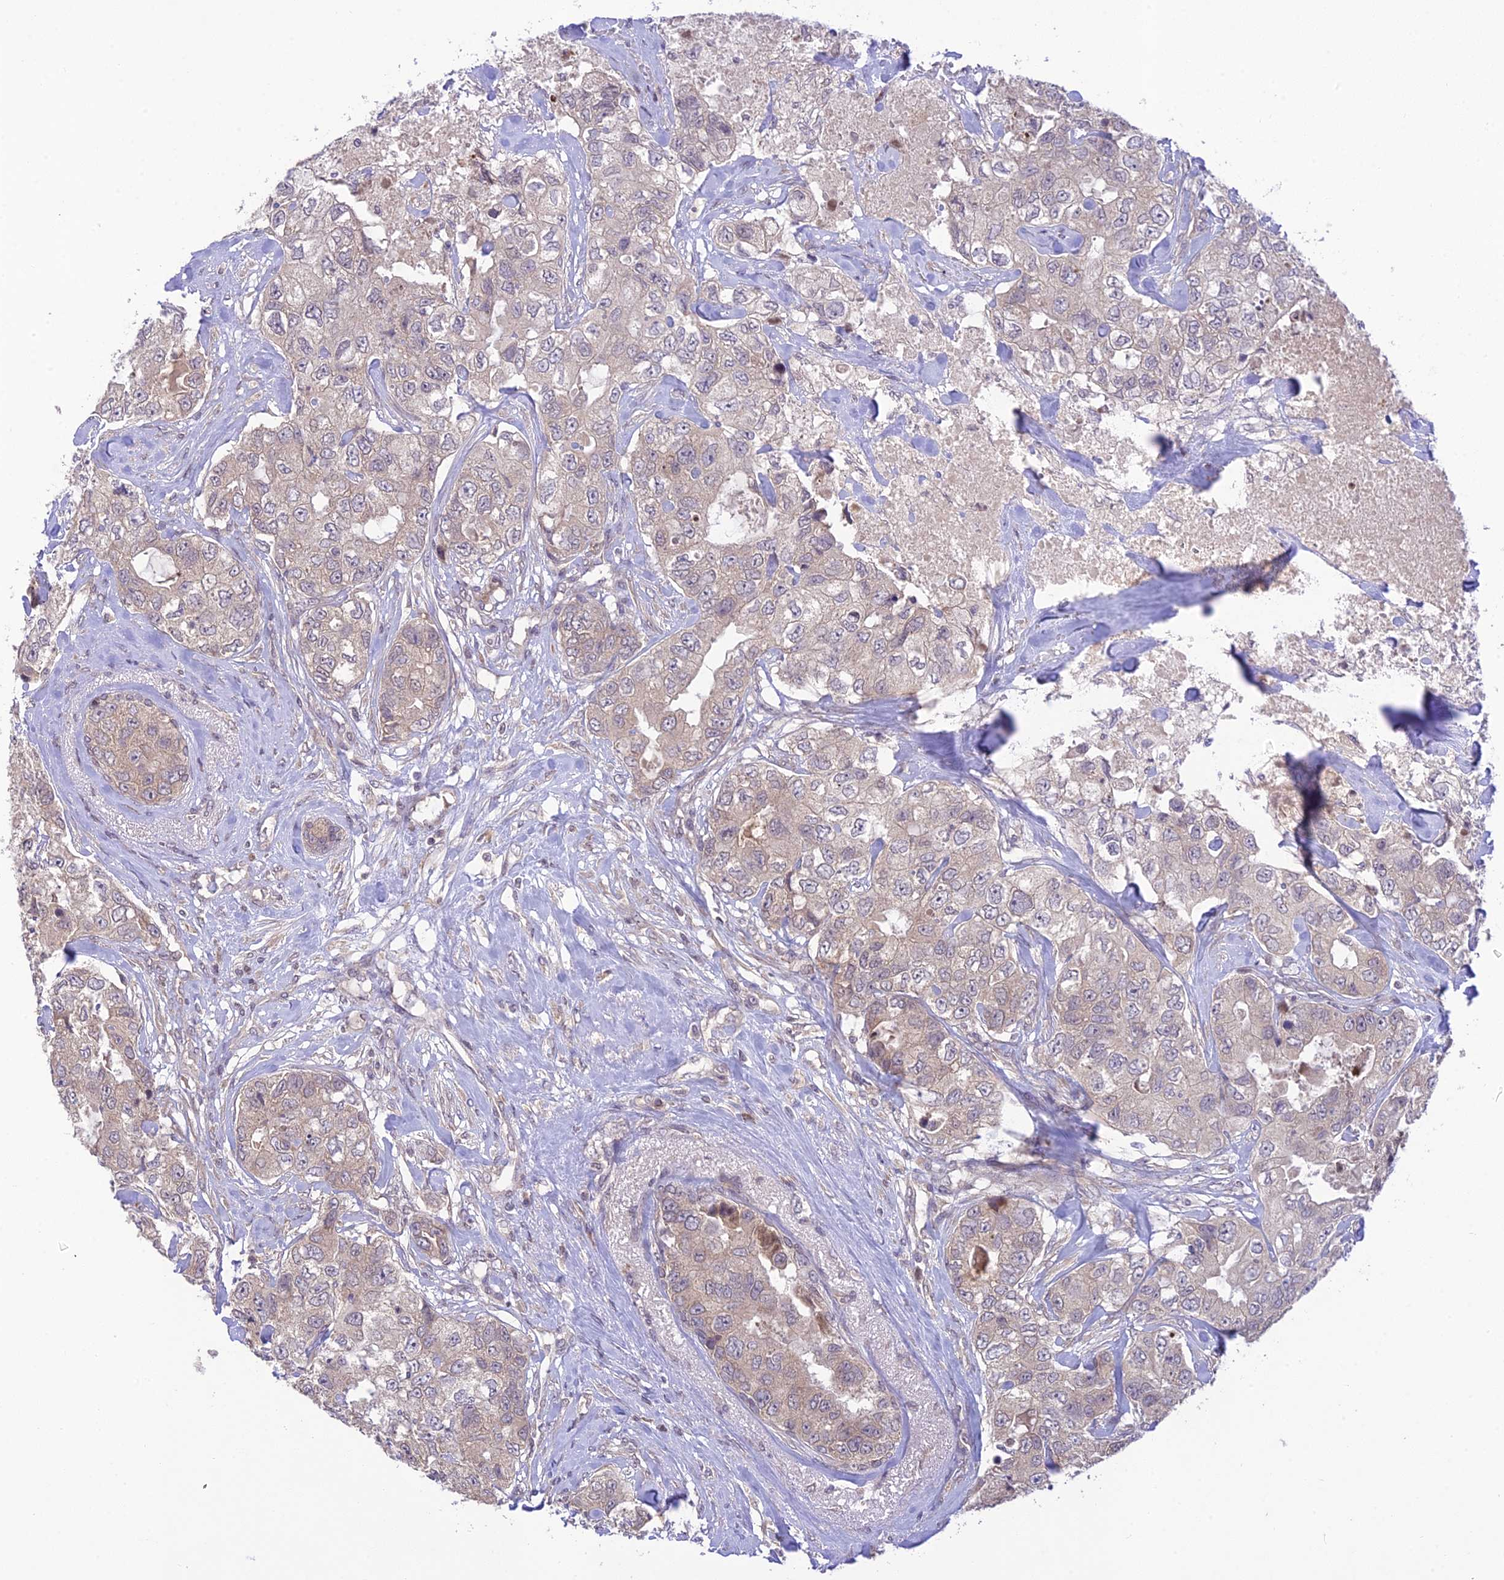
{"staining": {"intensity": "weak", "quantity": "25%-75%", "location": "cytoplasmic/membranous"}, "tissue": "breast cancer", "cell_type": "Tumor cells", "image_type": "cancer", "snomed": [{"axis": "morphology", "description": "Duct carcinoma"}, {"axis": "topography", "description": "Breast"}], "caption": "The histopathology image demonstrates a brown stain indicating the presence of a protein in the cytoplasmic/membranous of tumor cells in breast cancer.", "gene": "TEKT1", "patient": {"sex": "female", "age": 62}}